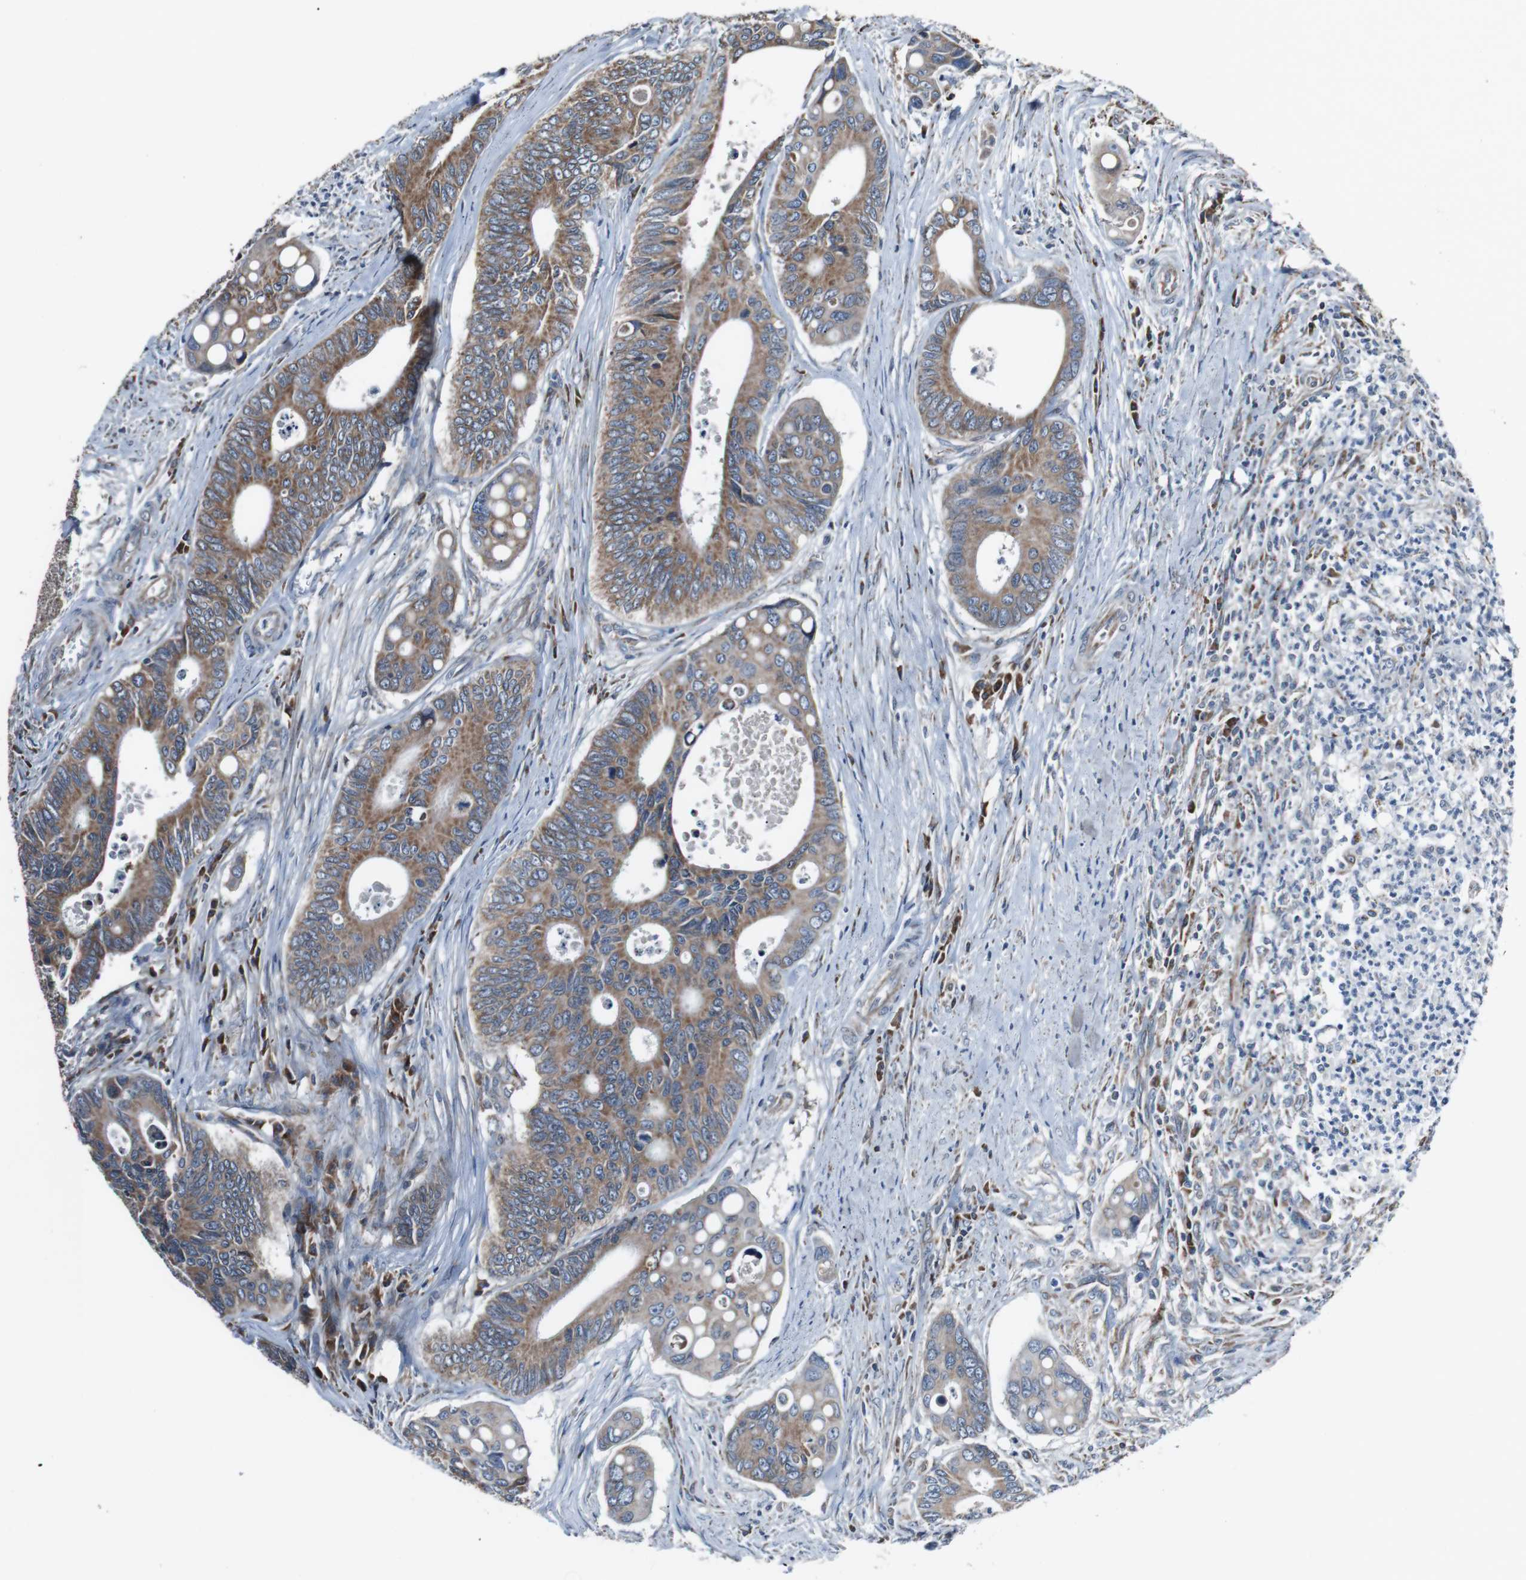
{"staining": {"intensity": "moderate", "quantity": ">75%", "location": "cytoplasmic/membranous"}, "tissue": "colorectal cancer", "cell_type": "Tumor cells", "image_type": "cancer", "snomed": [{"axis": "morphology", "description": "Inflammation, NOS"}, {"axis": "morphology", "description": "Adenocarcinoma, NOS"}, {"axis": "topography", "description": "Colon"}], "caption": "Protein staining demonstrates moderate cytoplasmic/membranous staining in about >75% of tumor cells in colorectal adenocarcinoma.", "gene": "CISD2", "patient": {"sex": "male", "age": 72}}